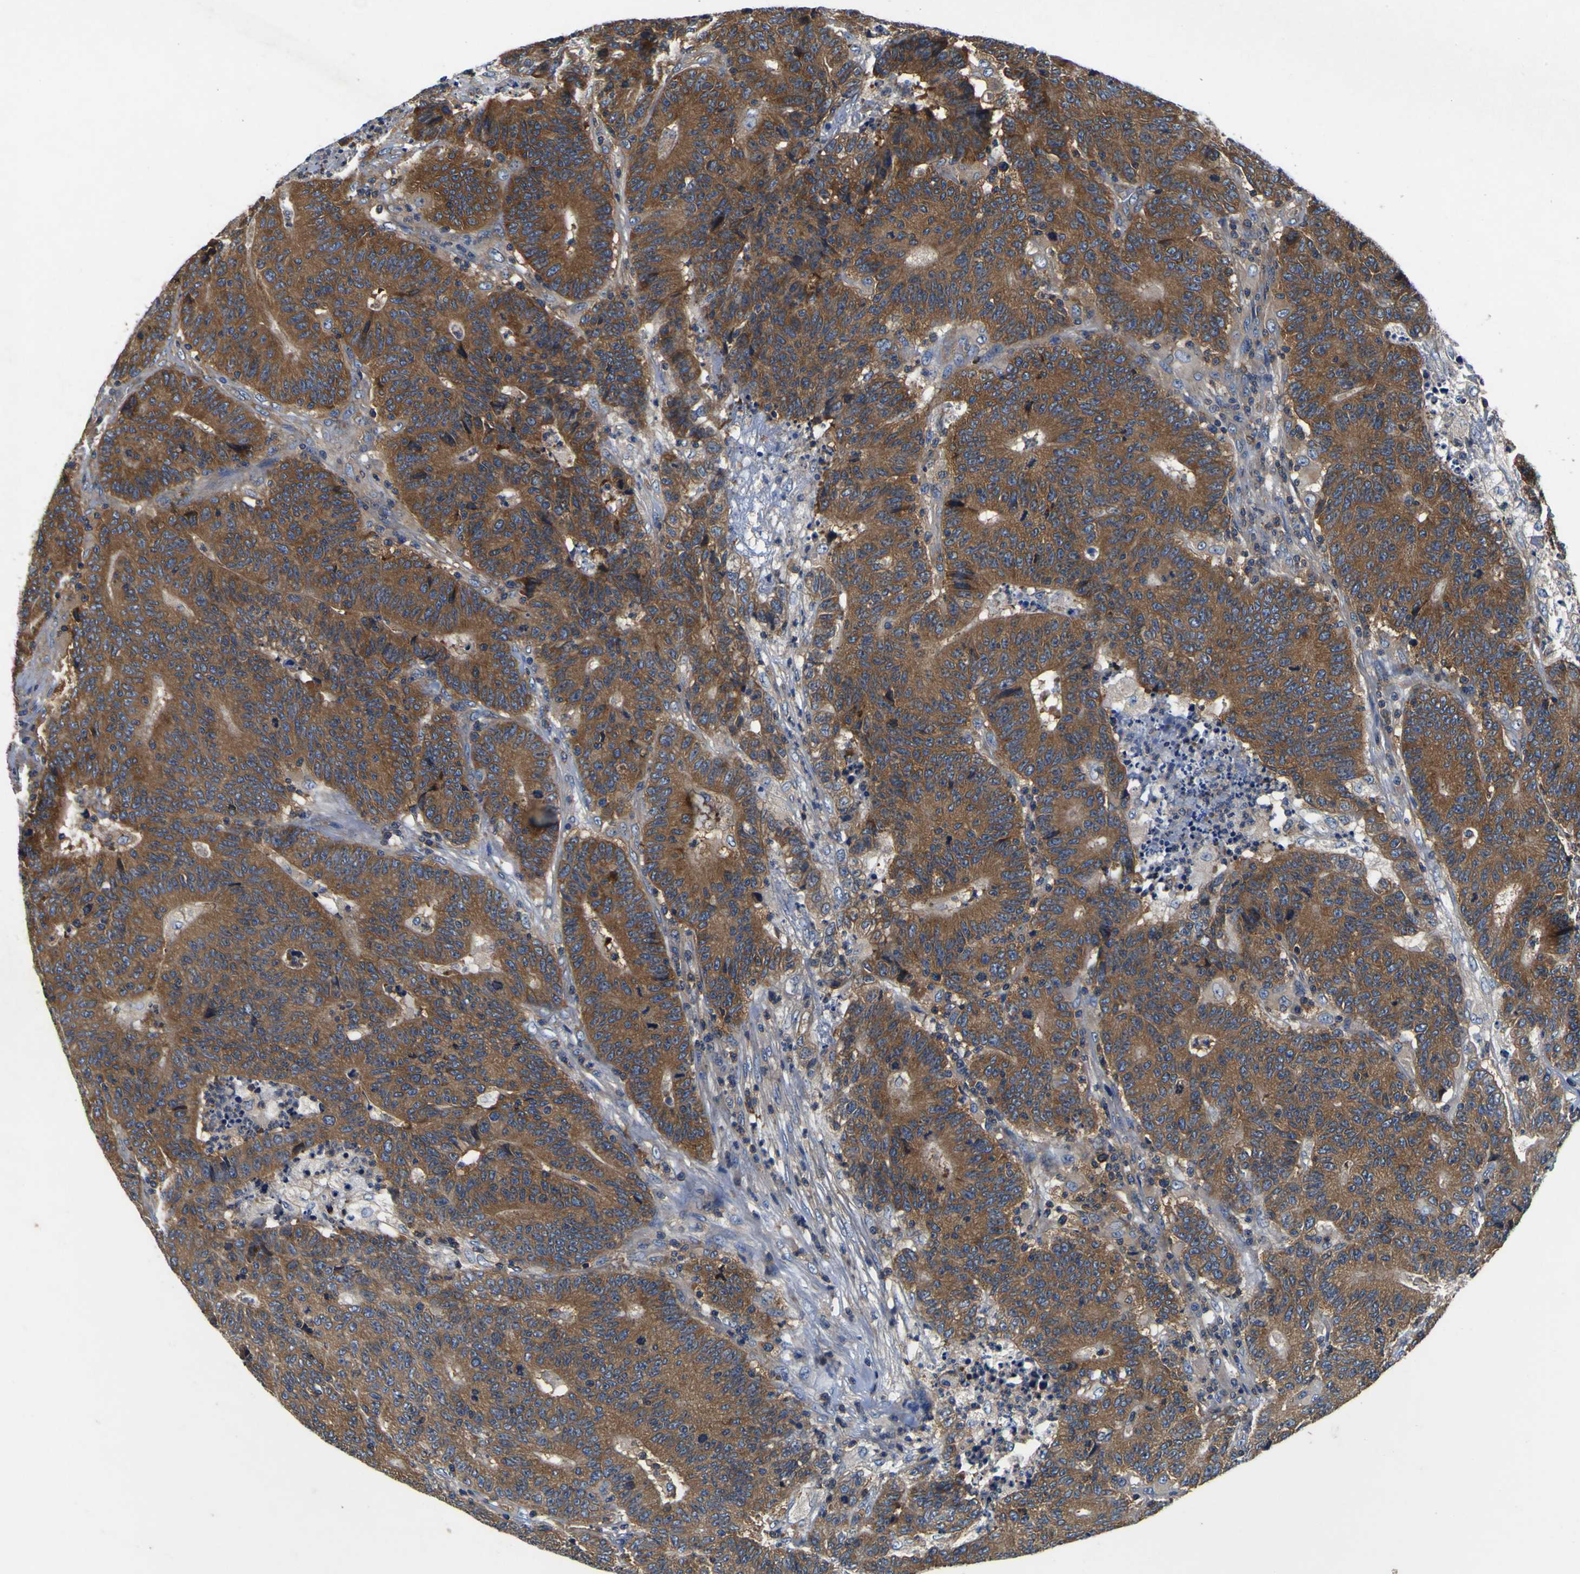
{"staining": {"intensity": "moderate", "quantity": ">75%", "location": "cytoplasmic/membranous"}, "tissue": "colorectal cancer", "cell_type": "Tumor cells", "image_type": "cancer", "snomed": [{"axis": "morphology", "description": "Normal tissue, NOS"}, {"axis": "morphology", "description": "Adenocarcinoma, NOS"}, {"axis": "topography", "description": "Colon"}], "caption": "Immunohistochemical staining of colorectal cancer (adenocarcinoma) reveals moderate cytoplasmic/membranous protein expression in about >75% of tumor cells.", "gene": "CNR2", "patient": {"sex": "female", "age": 75}}